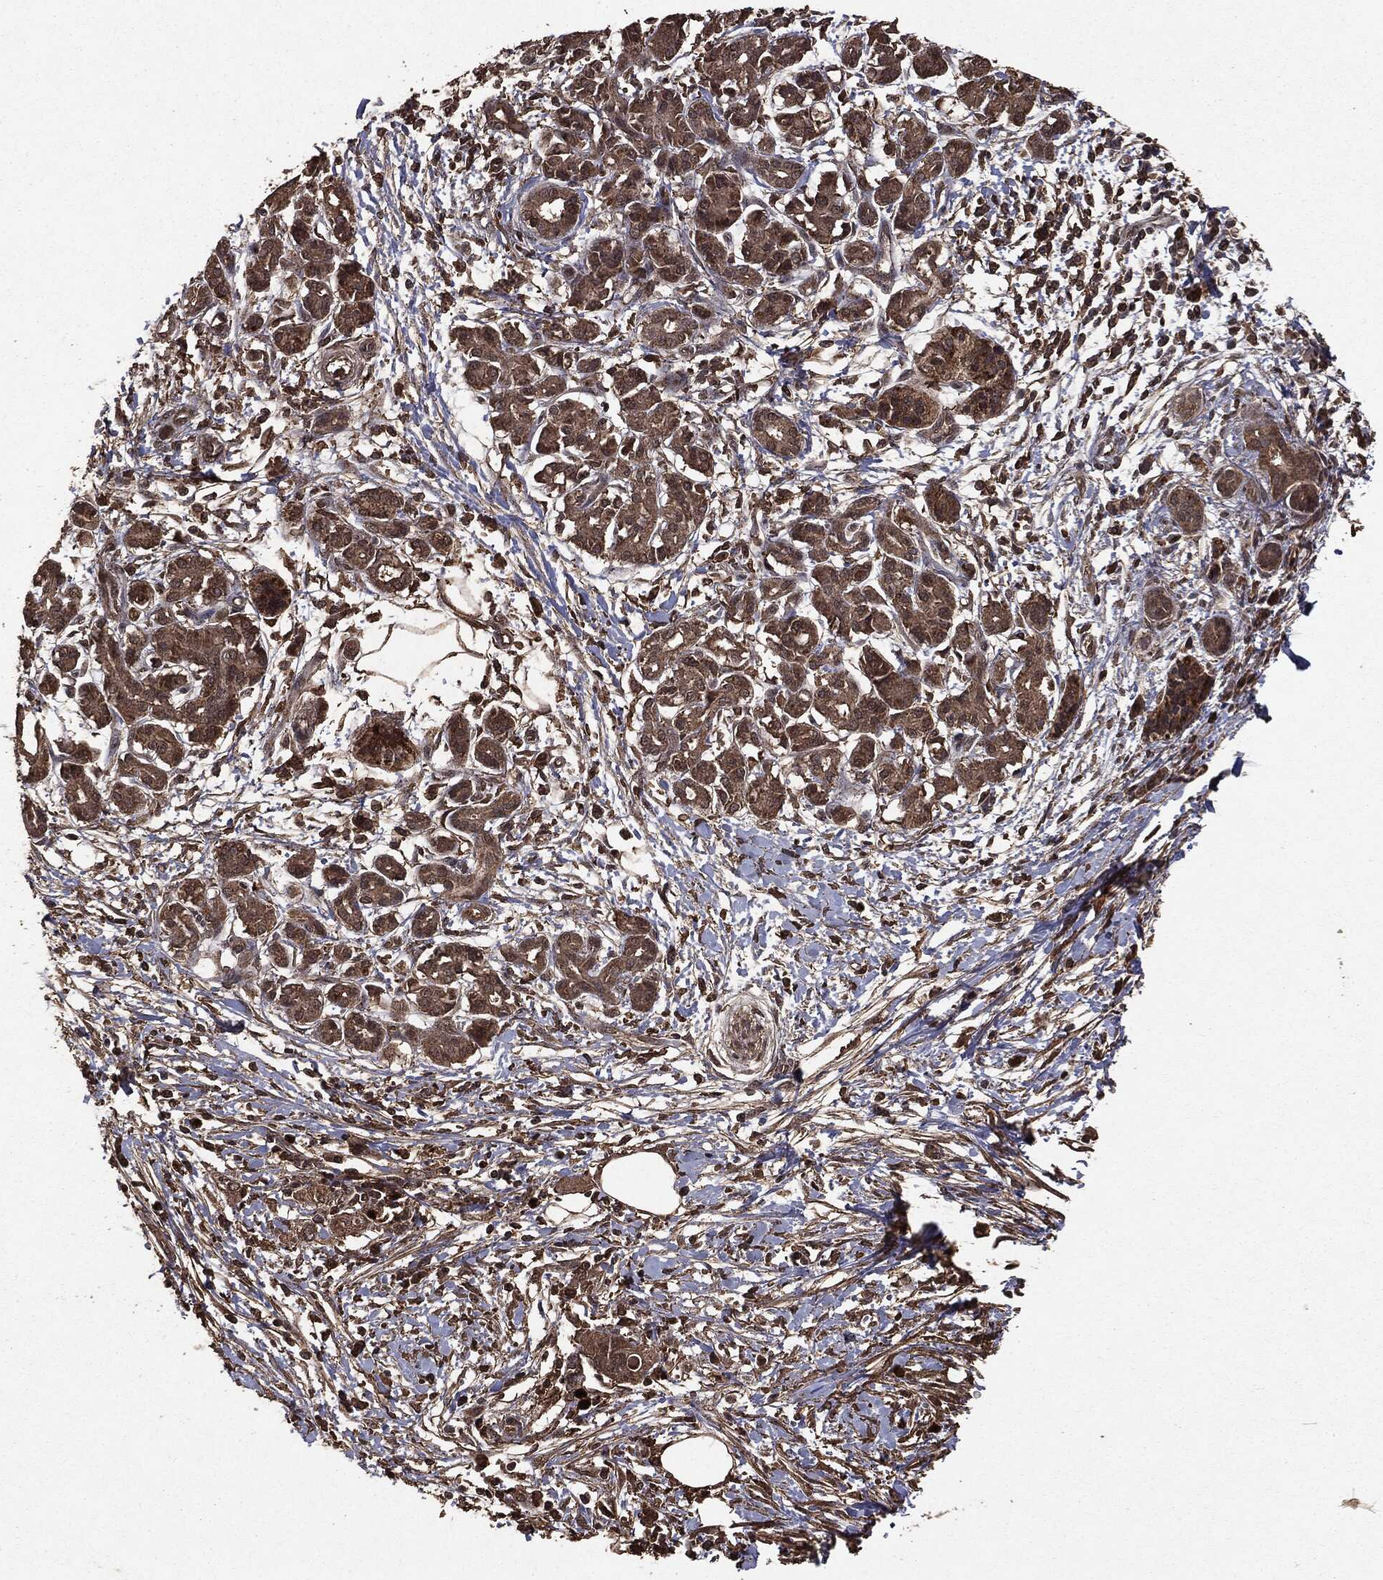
{"staining": {"intensity": "moderate", "quantity": ">75%", "location": "cytoplasmic/membranous"}, "tissue": "pancreatic cancer", "cell_type": "Tumor cells", "image_type": "cancer", "snomed": [{"axis": "morphology", "description": "Adenocarcinoma, NOS"}, {"axis": "topography", "description": "Pancreas"}], "caption": "Human pancreatic adenocarcinoma stained for a protein (brown) demonstrates moderate cytoplasmic/membranous positive positivity in approximately >75% of tumor cells.", "gene": "NME1", "patient": {"sex": "male", "age": 72}}